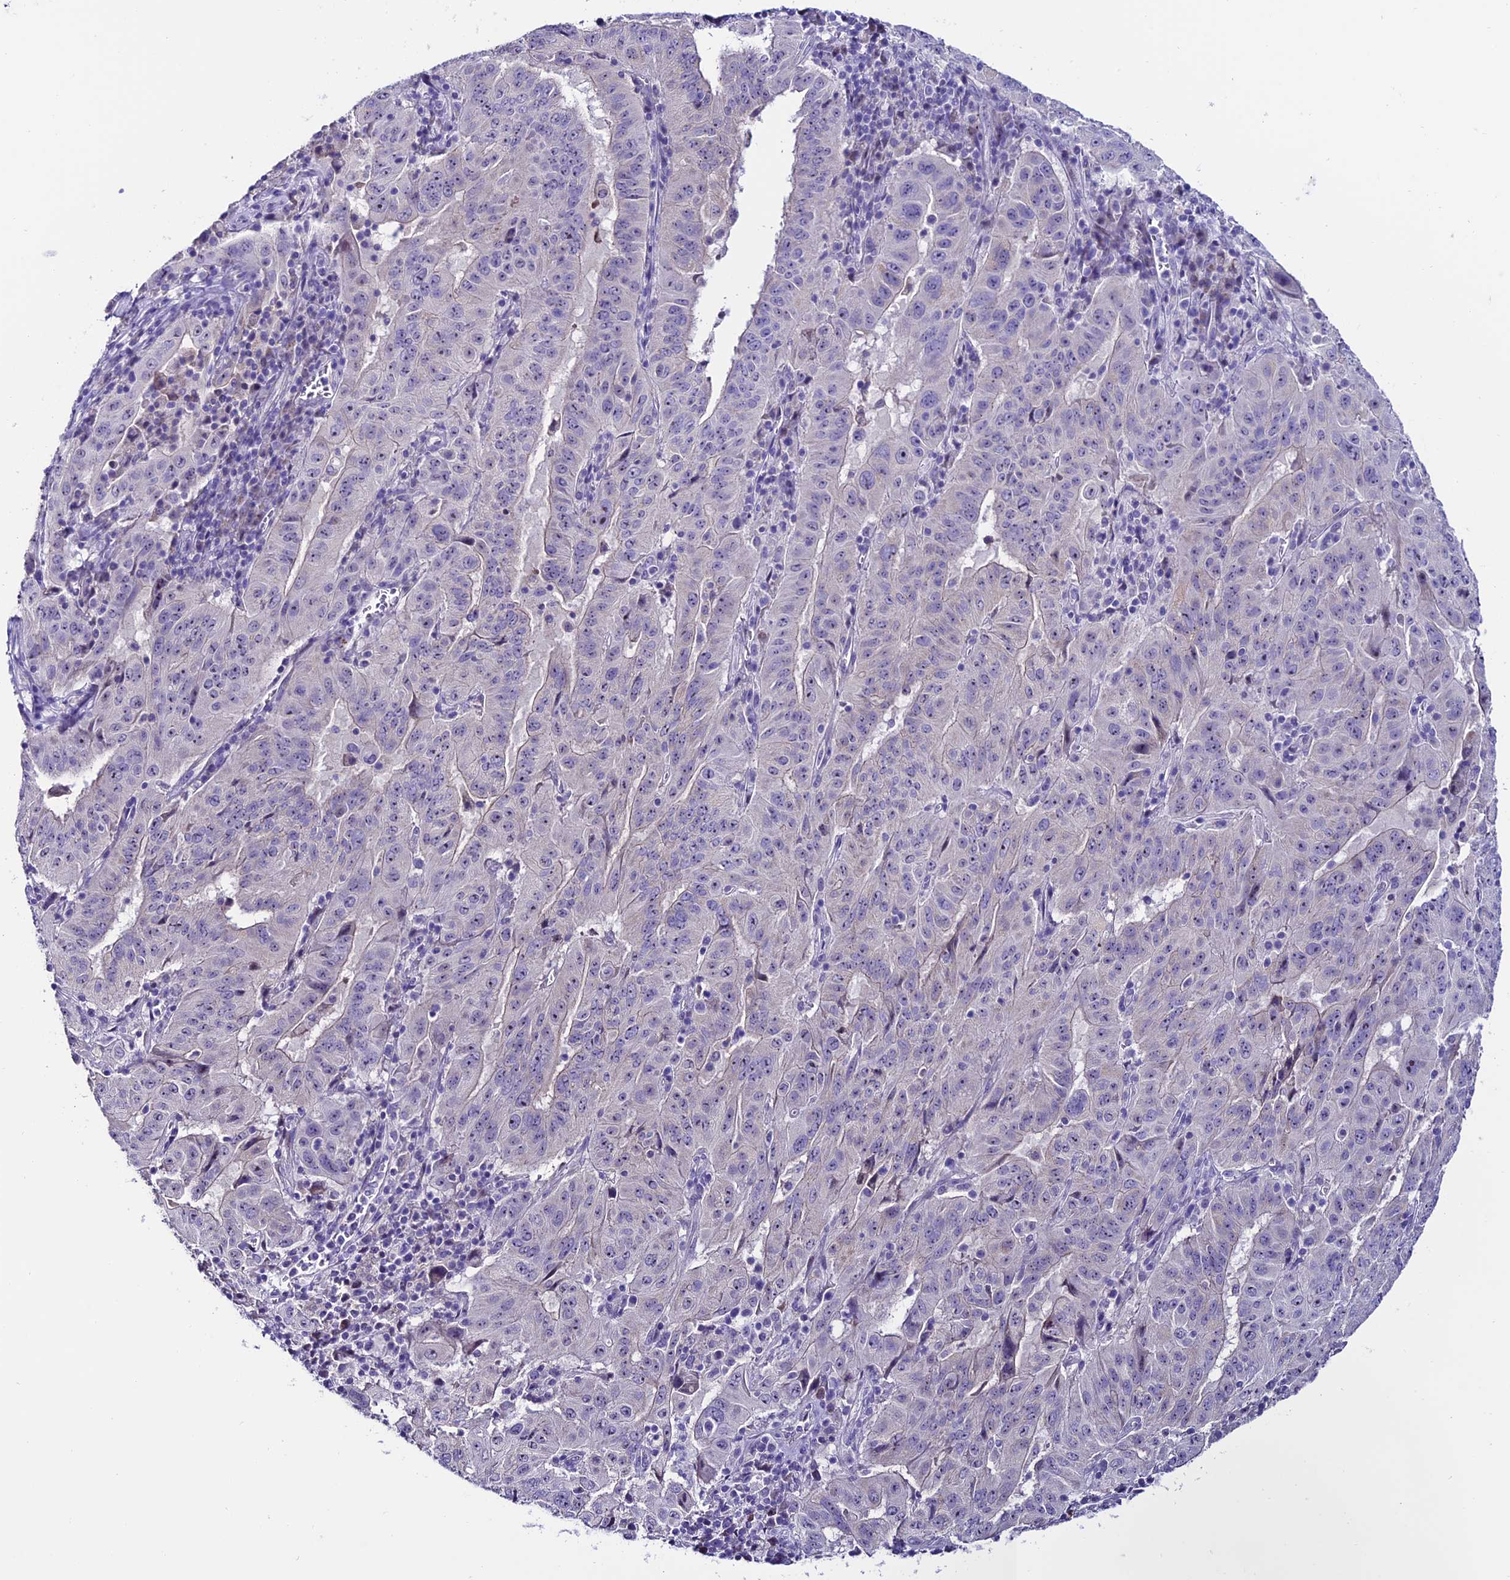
{"staining": {"intensity": "negative", "quantity": "none", "location": "none"}, "tissue": "pancreatic cancer", "cell_type": "Tumor cells", "image_type": "cancer", "snomed": [{"axis": "morphology", "description": "Adenocarcinoma, NOS"}, {"axis": "topography", "description": "Pancreas"}], "caption": "Immunohistochemistry of pancreatic cancer displays no expression in tumor cells.", "gene": "SLC10A1", "patient": {"sex": "male", "age": 63}}